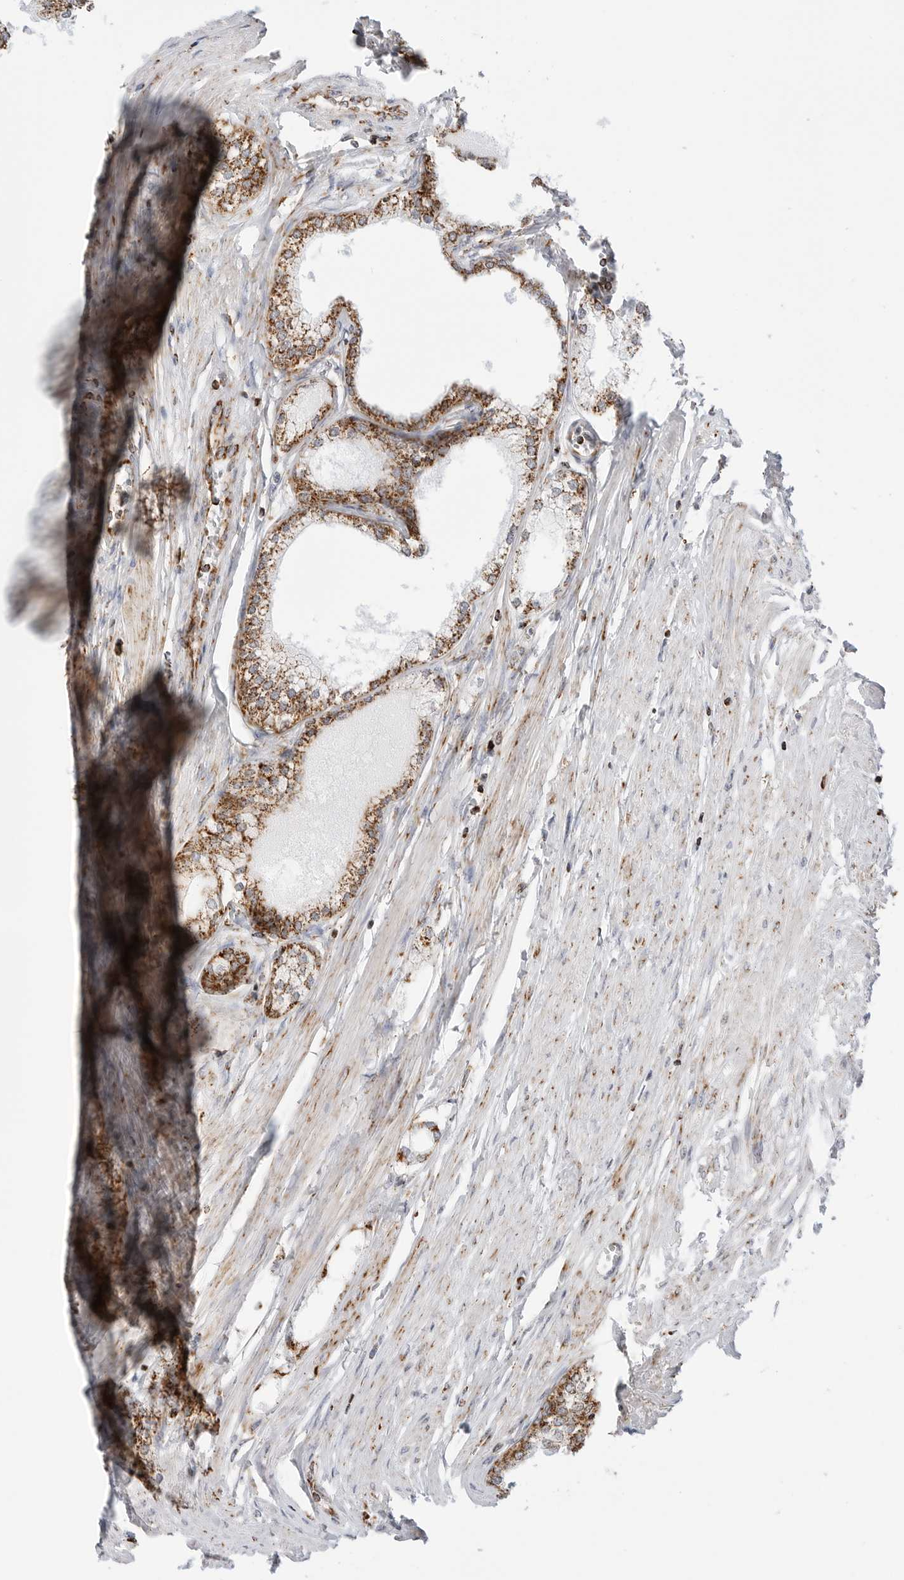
{"staining": {"intensity": "strong", "quantity": ">75%", "location": "cytoplasmic/membranous"}, "tissue": "prostate", "cell_type": "Glandular cells", "image_type": "normal", "snomed": [{"axis": "morphology", "description": "Normal tissue, NOS"}, {"axis": "morphology", "description": "Urothelial carcinoma, Low grade"}, {"axis": "topography", "description": "Urinary bladder"}, {"axis": "topography", "description": "Prostate"}], "caption": "Immunohistochemistry of unremarkable prostate exhibits high levels of strong cytoplasmic/membranous staining in about >75% of glandular cells. (DAB = brown stain, brightfield microscopy at high magnification).", "gene": "ATP5IF1", "patient": {"sex": "male", "age": 60}}